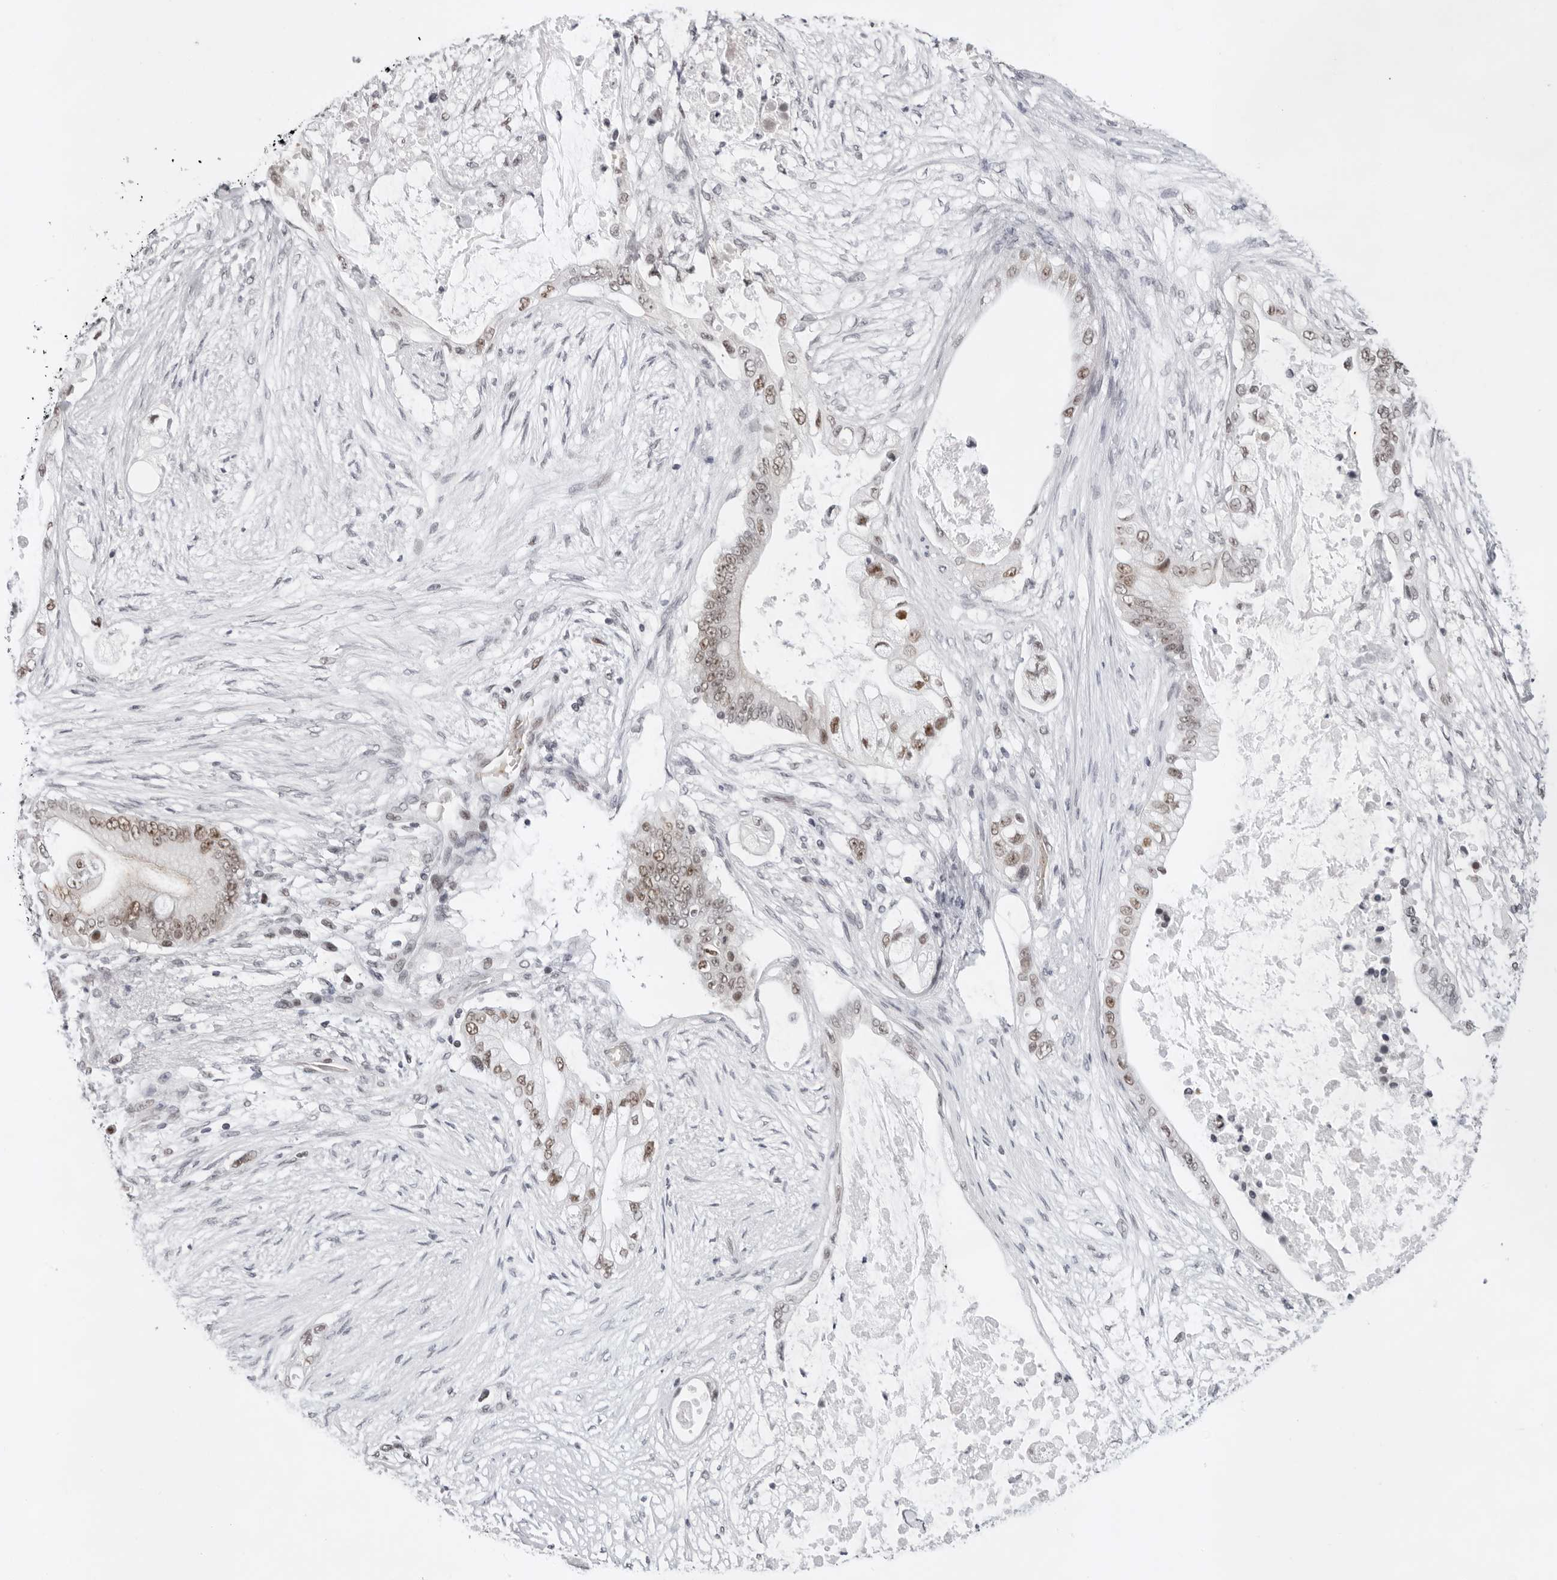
{"staining": {"intensity": "weak", "quantity": ">75%", "location": "nuclear"}, "tissue": "pancreatic cancer", "cell_type": "Tumor cells", "image_type": "cancer", "snomed": [{"axis": "morphology", "description": "Adenocarcinoma, NOS"}, {"axis": "topography", "description": "Pancreas"}], "caption": "Brown immunohistochemical staining in human pancreatic cancer (adenocarcinoma) exhibits weak nuclear positivity in about >75% of tumor cells.", "gene": "USP1", "patient": {"sex": "male", "age": 53}}